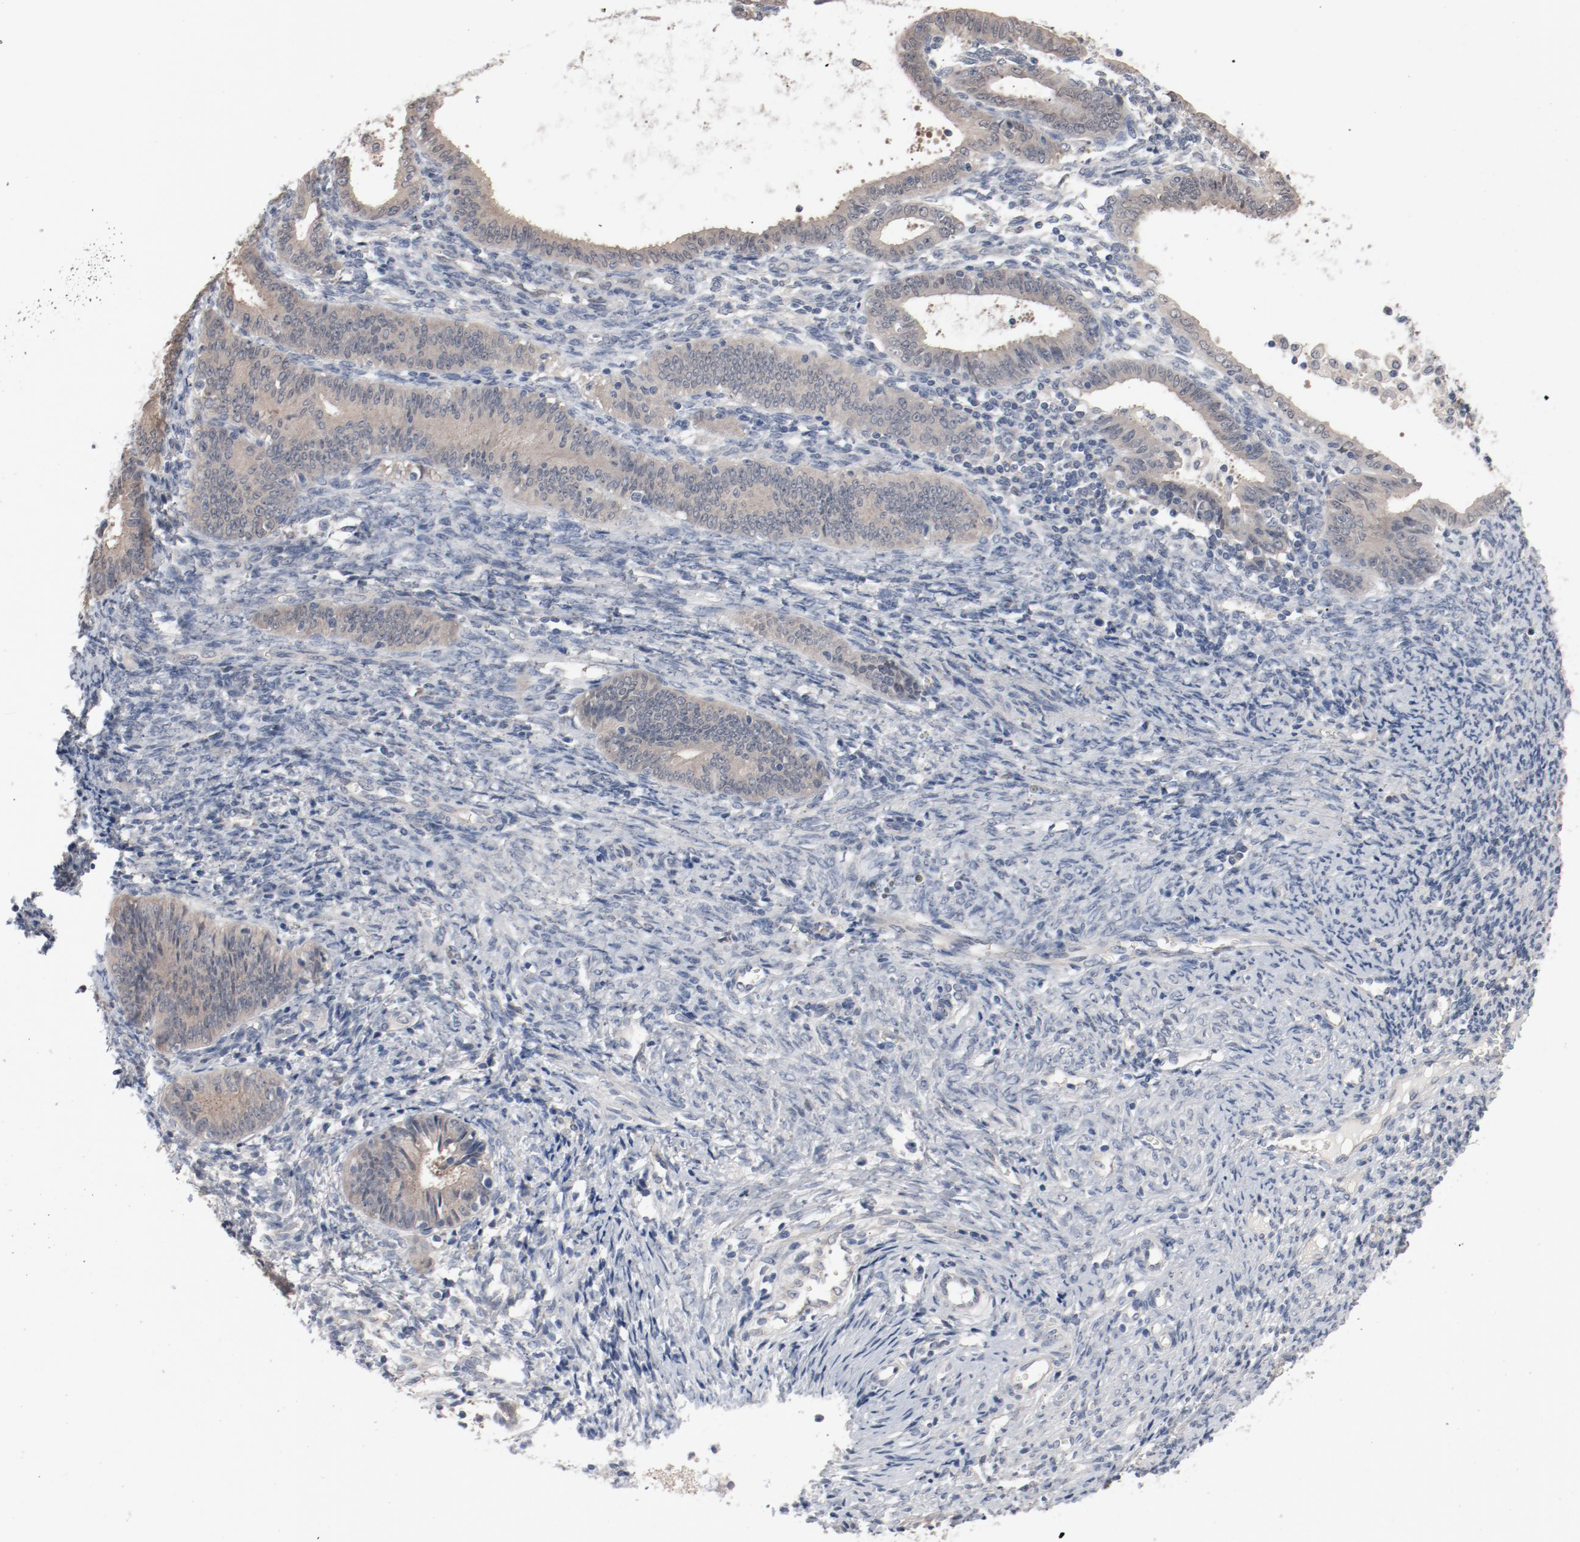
{"staining": {"intensity": "weak", "quantity": ">75%", "location": "cytoplasmic/membranous"}, "tissue": "endometrial cancer", "cell_type": "Tumor cells", "image_type": "cancer", "snomed": [{"axis": "morphology", "description": "Adenocarcinoma, NOS"}, {"axis": "topography", "description": "Endometrium"}], "caption": "DAB immunohistochemical staining of endometrial adenocarcinoma shows weak cytoplasmic/membranous protein staining in about >75% of tumor cells.", "gene": "DNAL4", "patient": {"sex": "female", "age": 42}}